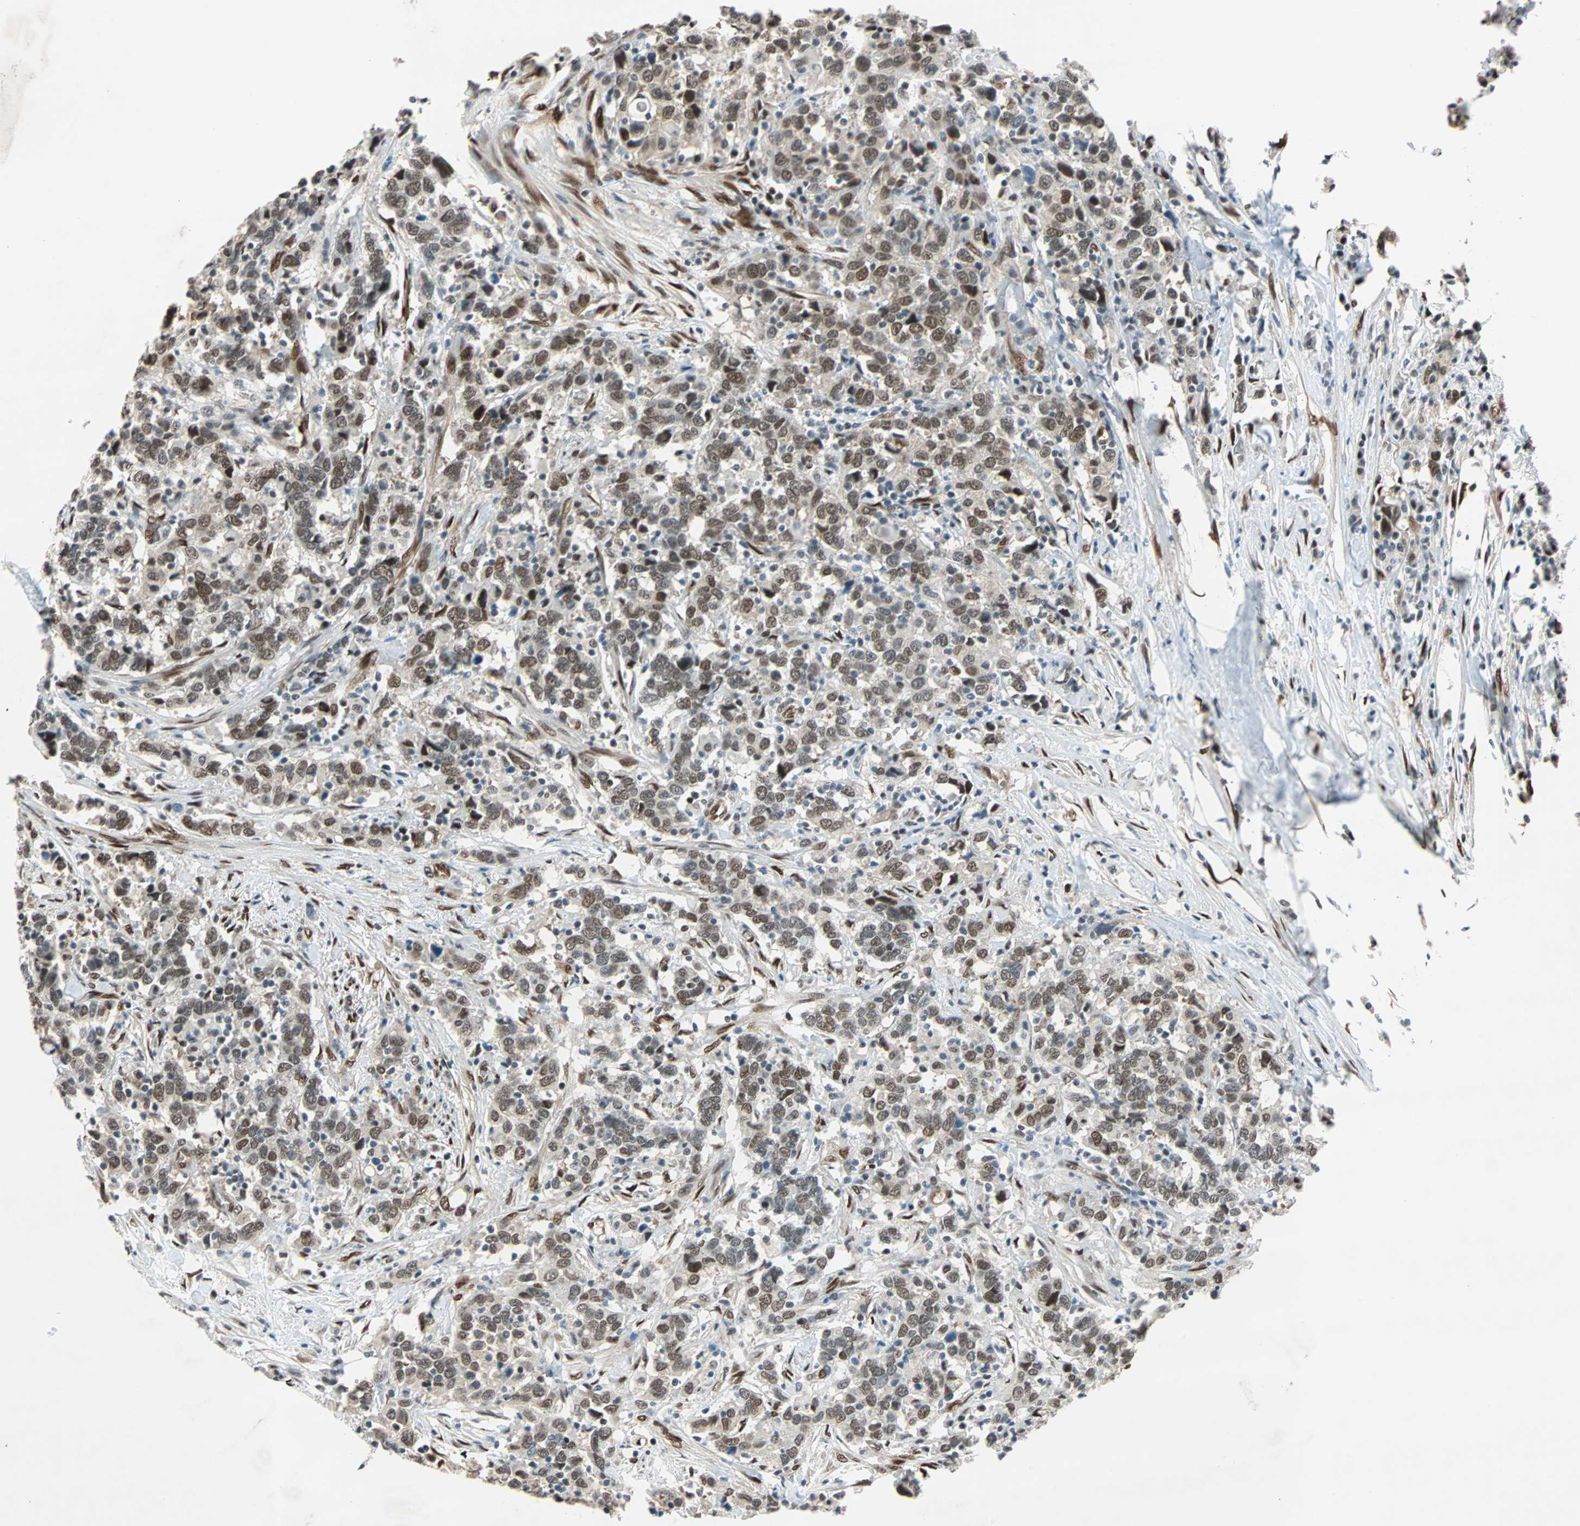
{"staining": {"intensity": "moderate", "quantity": ">75%", "location": "cytoplasmic/membranous,nuclear"}, "tissue": "urothelial cancer", "cell_type": "Tumor cells", "image_type": "cancer", "snomed": [{"axis": "morphology", "description": "Urothelial carcinoma, High grade"}, {"axis": "topography", "description": "Urinary bladder"}], "caption": "Urothelial cancer was stained to show a protein in brown. There is medium levels of moderate cytoplasmic/membranous and nuclear expression in approximately >75% of tumor cells. (DAB IHC, brown staining for protein, blue staining for nuclei).", "gene": "WWTR1", "patient": {"sex": "male", "age": 61}}